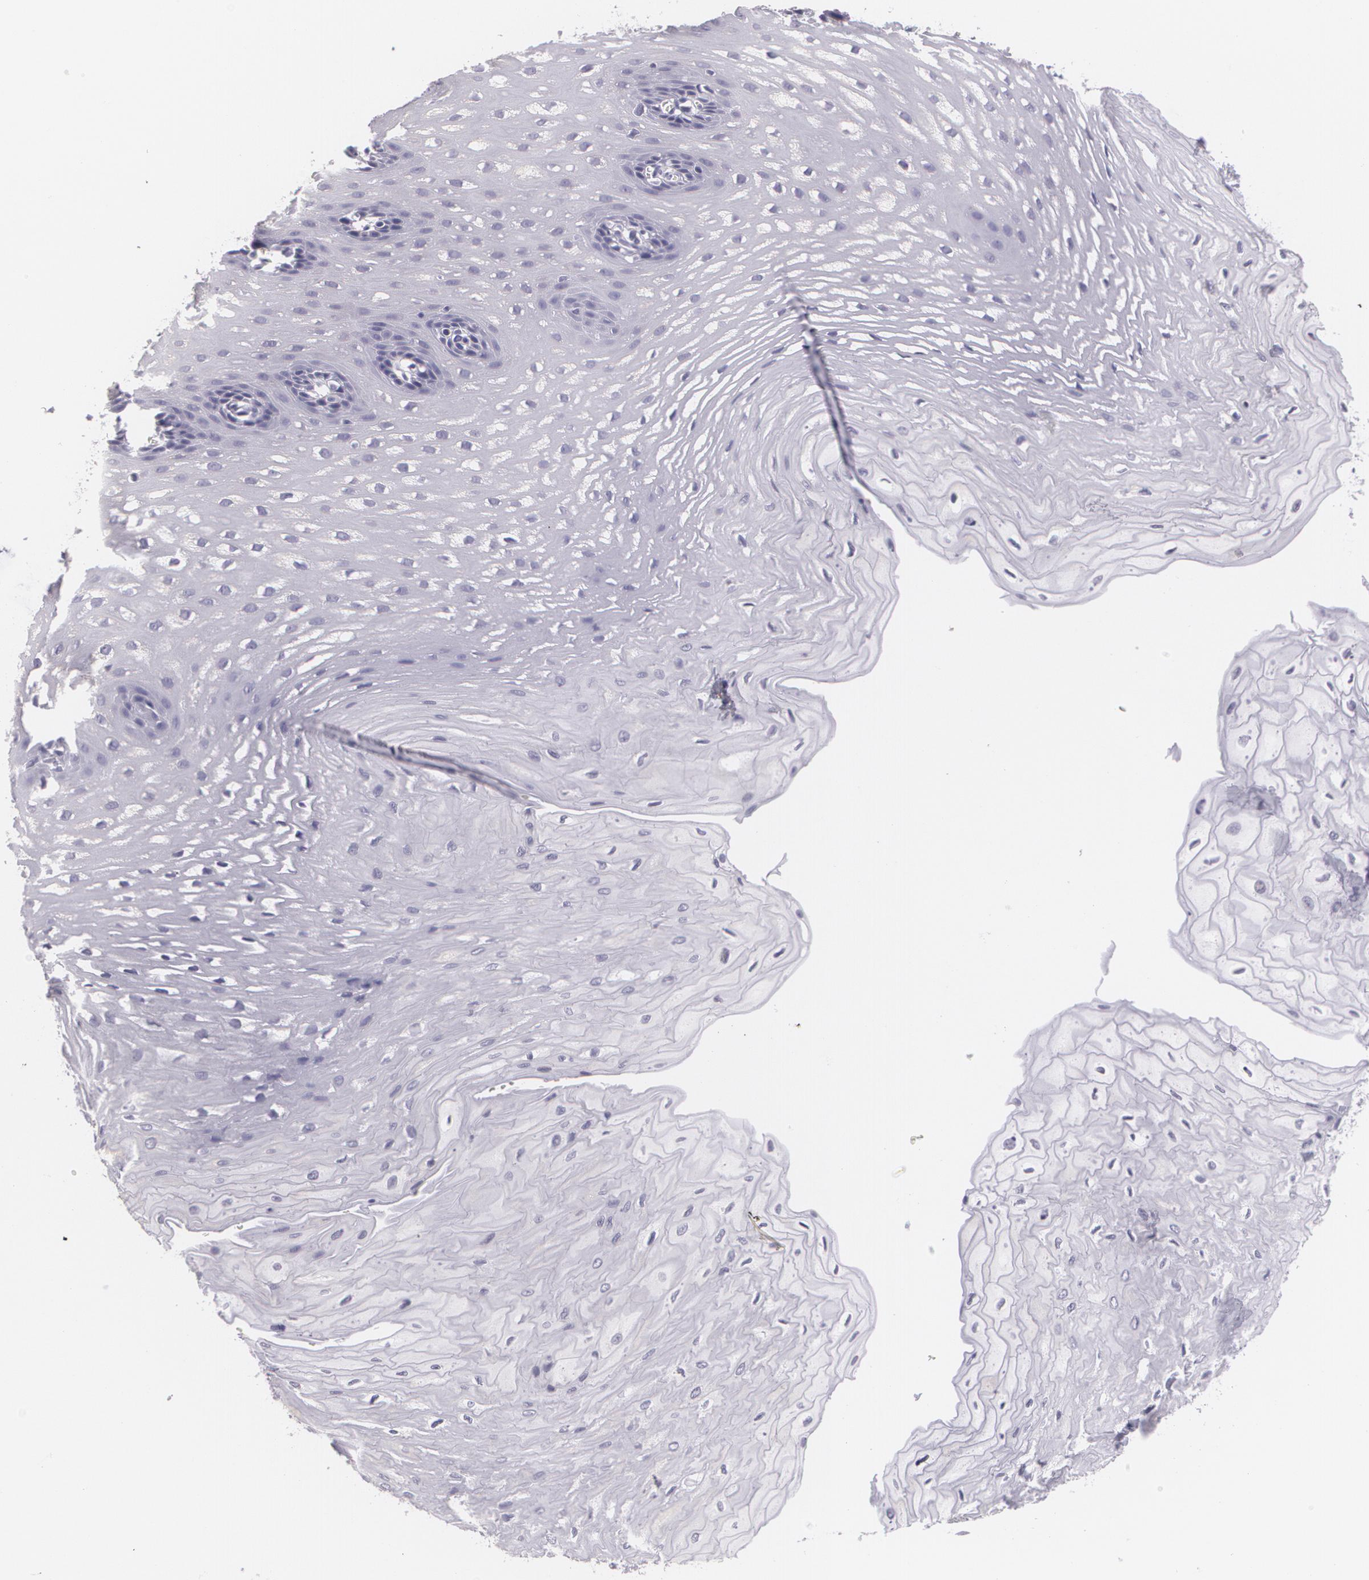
{"staining": {"intensity": "negative", "quantity": "none", "location": "none"}, "tissue": "esophagus", "cell_type": "Squamous epithelial cells", "image_type": "normal", "snomed": [{"axis": "morphology", "description": "Normal tissue, NOS"}, {"axis": "topography", "description": "Esophagus"}], "caption": "Squamous epithelial cells are negative for brown protein staining in benign esophagus. Nuclei are stained in blue.", "gene": "MAP2", "patient": {"sex": "male", "age": 70}}